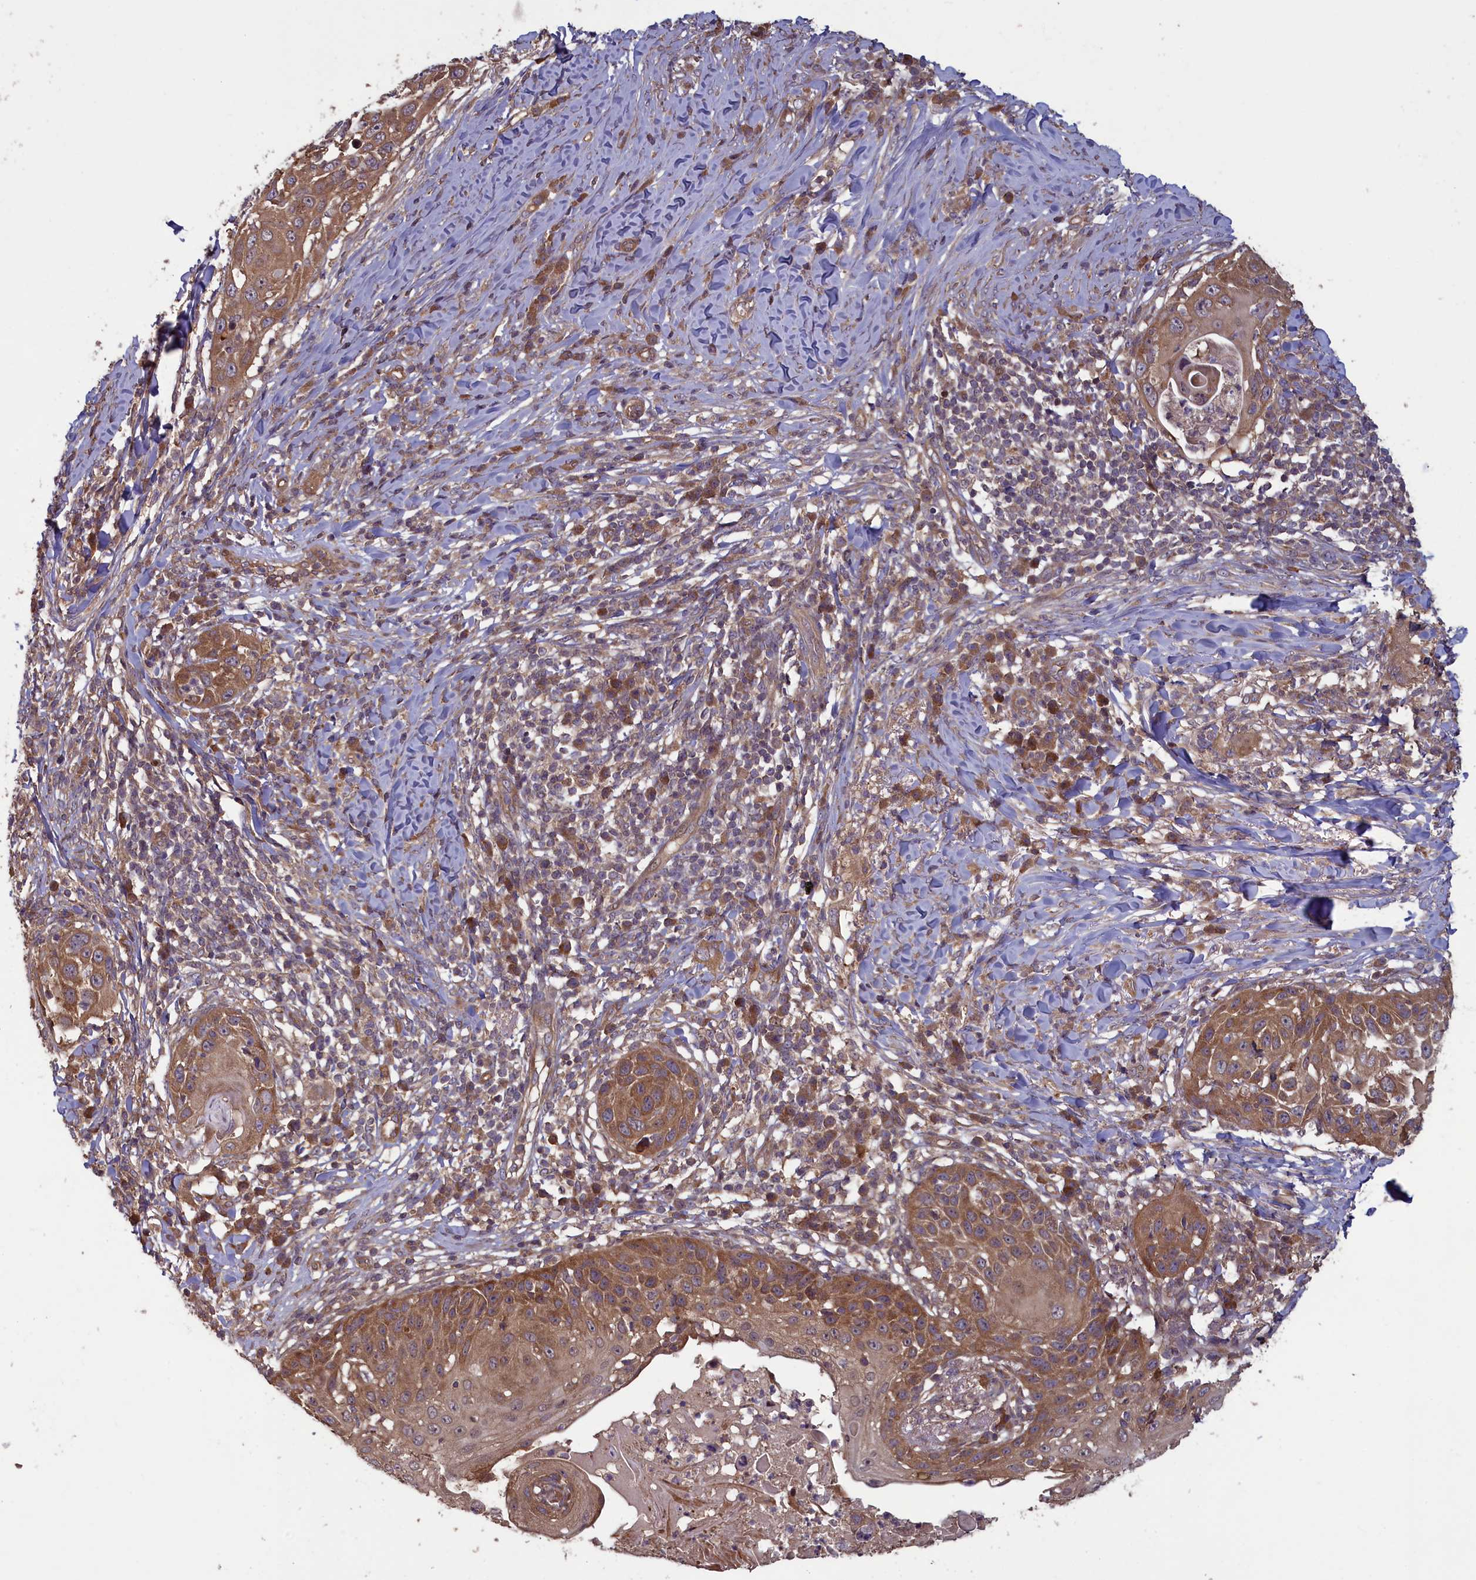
{"staining": {"intensity": "moderate", "quantity": ">75%", "location": "cytoplasmic/membranous"}, "tissue": "skin cancer", "cell_type": "Tumor cells", "image_type": "cancer", "snomed": [{"axis": "morphology", "description": "Squamous cell carcinoma, NOS"}, {"axis": "topography", "description": "Skin"}], "caption": "DAB immunohistochemical staining of skin squamous cell carcinoma displays moderate cytoplasmic/membranous protein positivity in approximately >75% of tumor cells. The staining was performed using DAB (3,3'-diaminobenzidine) to visualize the protein expression in brown, while the nuclei were stained in blue with hematoxylin (Magnification: 20x).", "gene": "CIAO2B", "patient": {"sex": "female", "age": 44}}